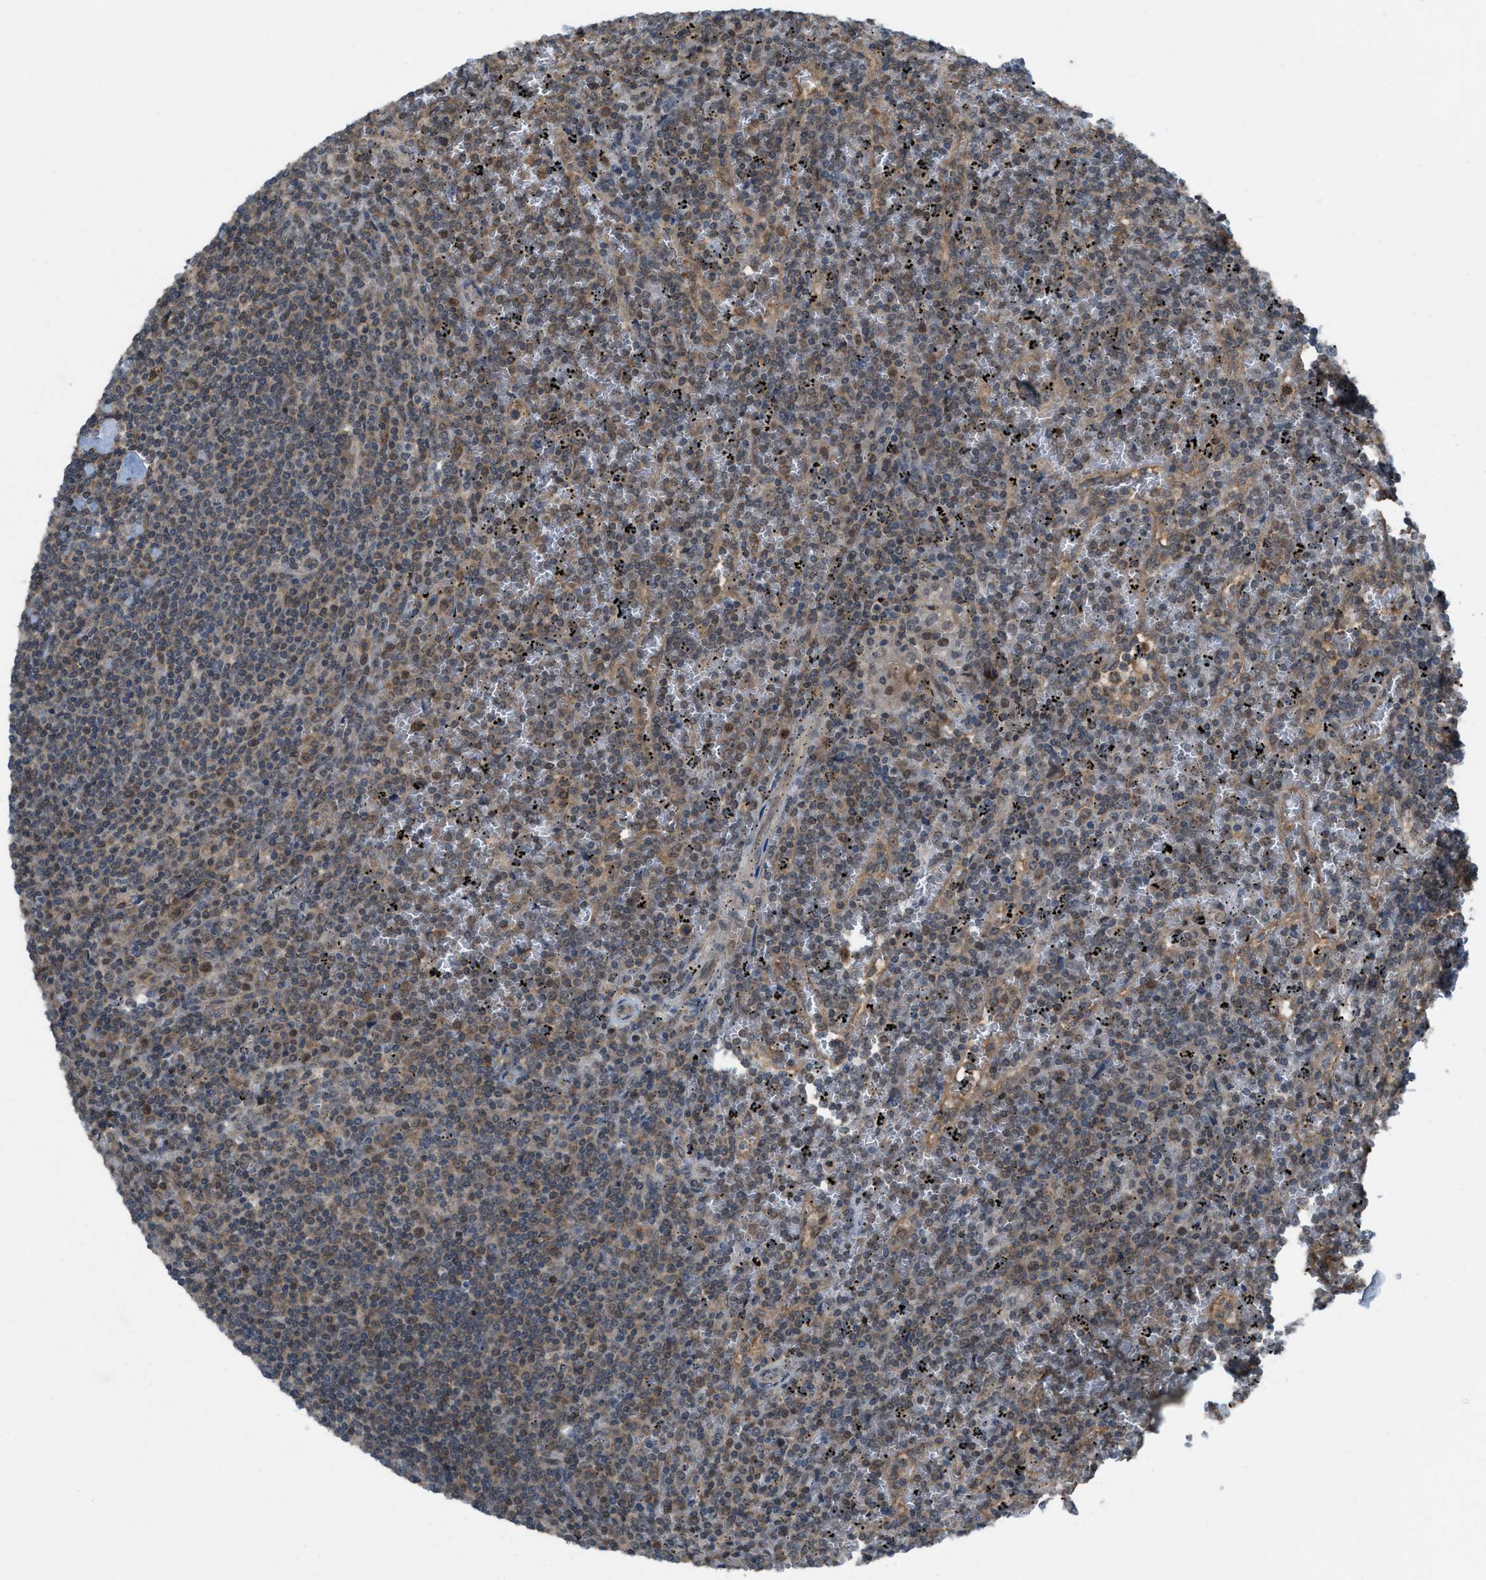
{"staining": {"intensity": "moderate", "quantity": "25%-75%", "location": "cytoplasmic/membranous"}, "tissue": "lymphoma", "cell_type": "Tumor cells", "image_type": "cancer", "snomed": [{"axis": "morphology", "description": "Malignant lymphoma, non-Hodgkin's type, Low grade"}, {"axis": "topography", "description": "Spleen"}], "caption": "Lymphoma stained for a protein (brown) shows moderate cytoplasmic/membranous positive positivity in about 25%-75% of tumor cells.", "gene": "PLAA", "patient": {"sex": "female", "age": 19}}